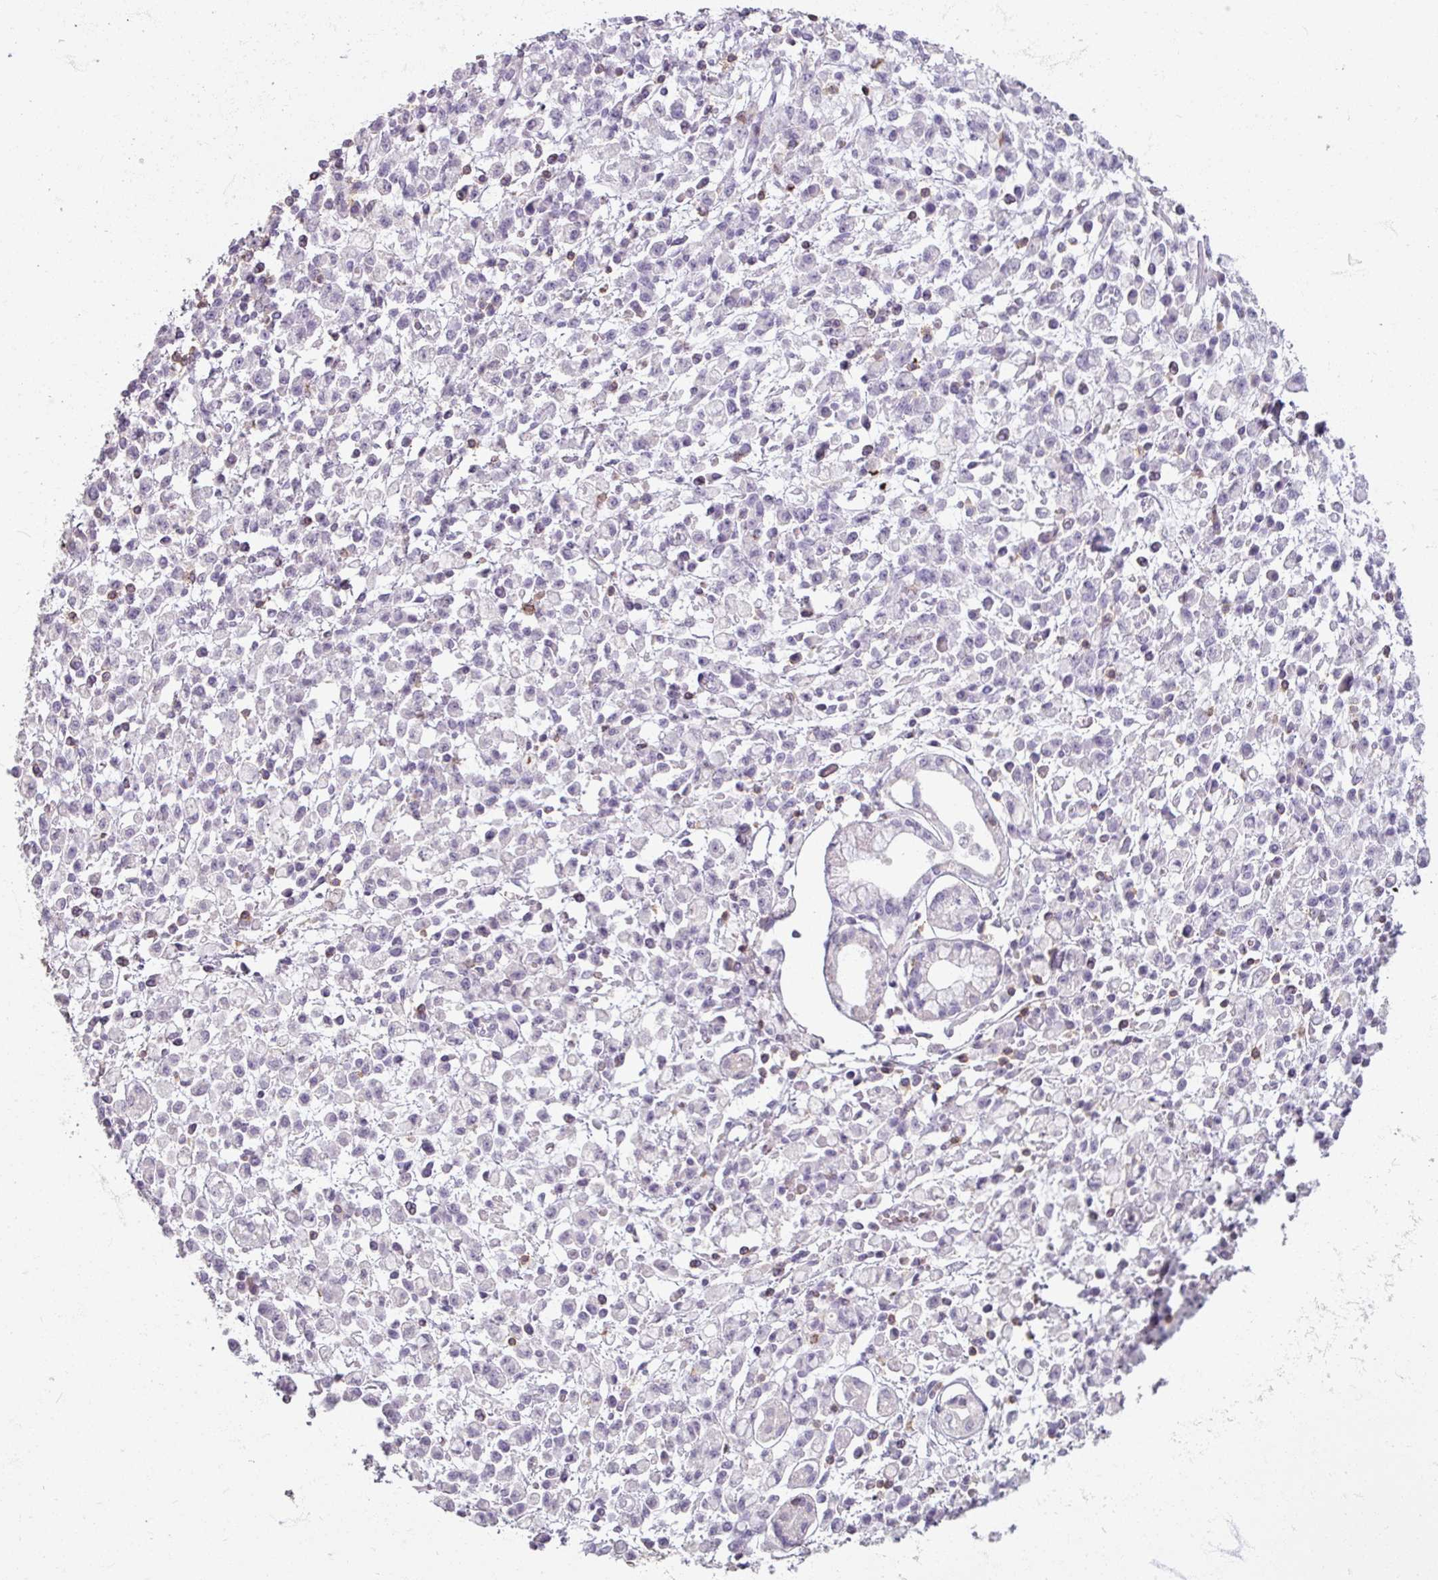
{"staining": {"intensity": "negative", "quantity": "none", "location": "none"}, "tissue": "stomach cancer", "cell_type": "Tumor cells", "image_type": "cancer", "snomed": [{"axis": "morphology", "description": "Adenocarcinoma, NOS"}, {"axis": "topography", "description": "Stomach"}], "caption": "Immunohistochemistry micrograph of adenocarcinoma (stomach) stained for a protein (brown), which reveals no expression in tumor cells.", "gene": "PTPRC", "patient": {"sex": "male", "age": 77}}